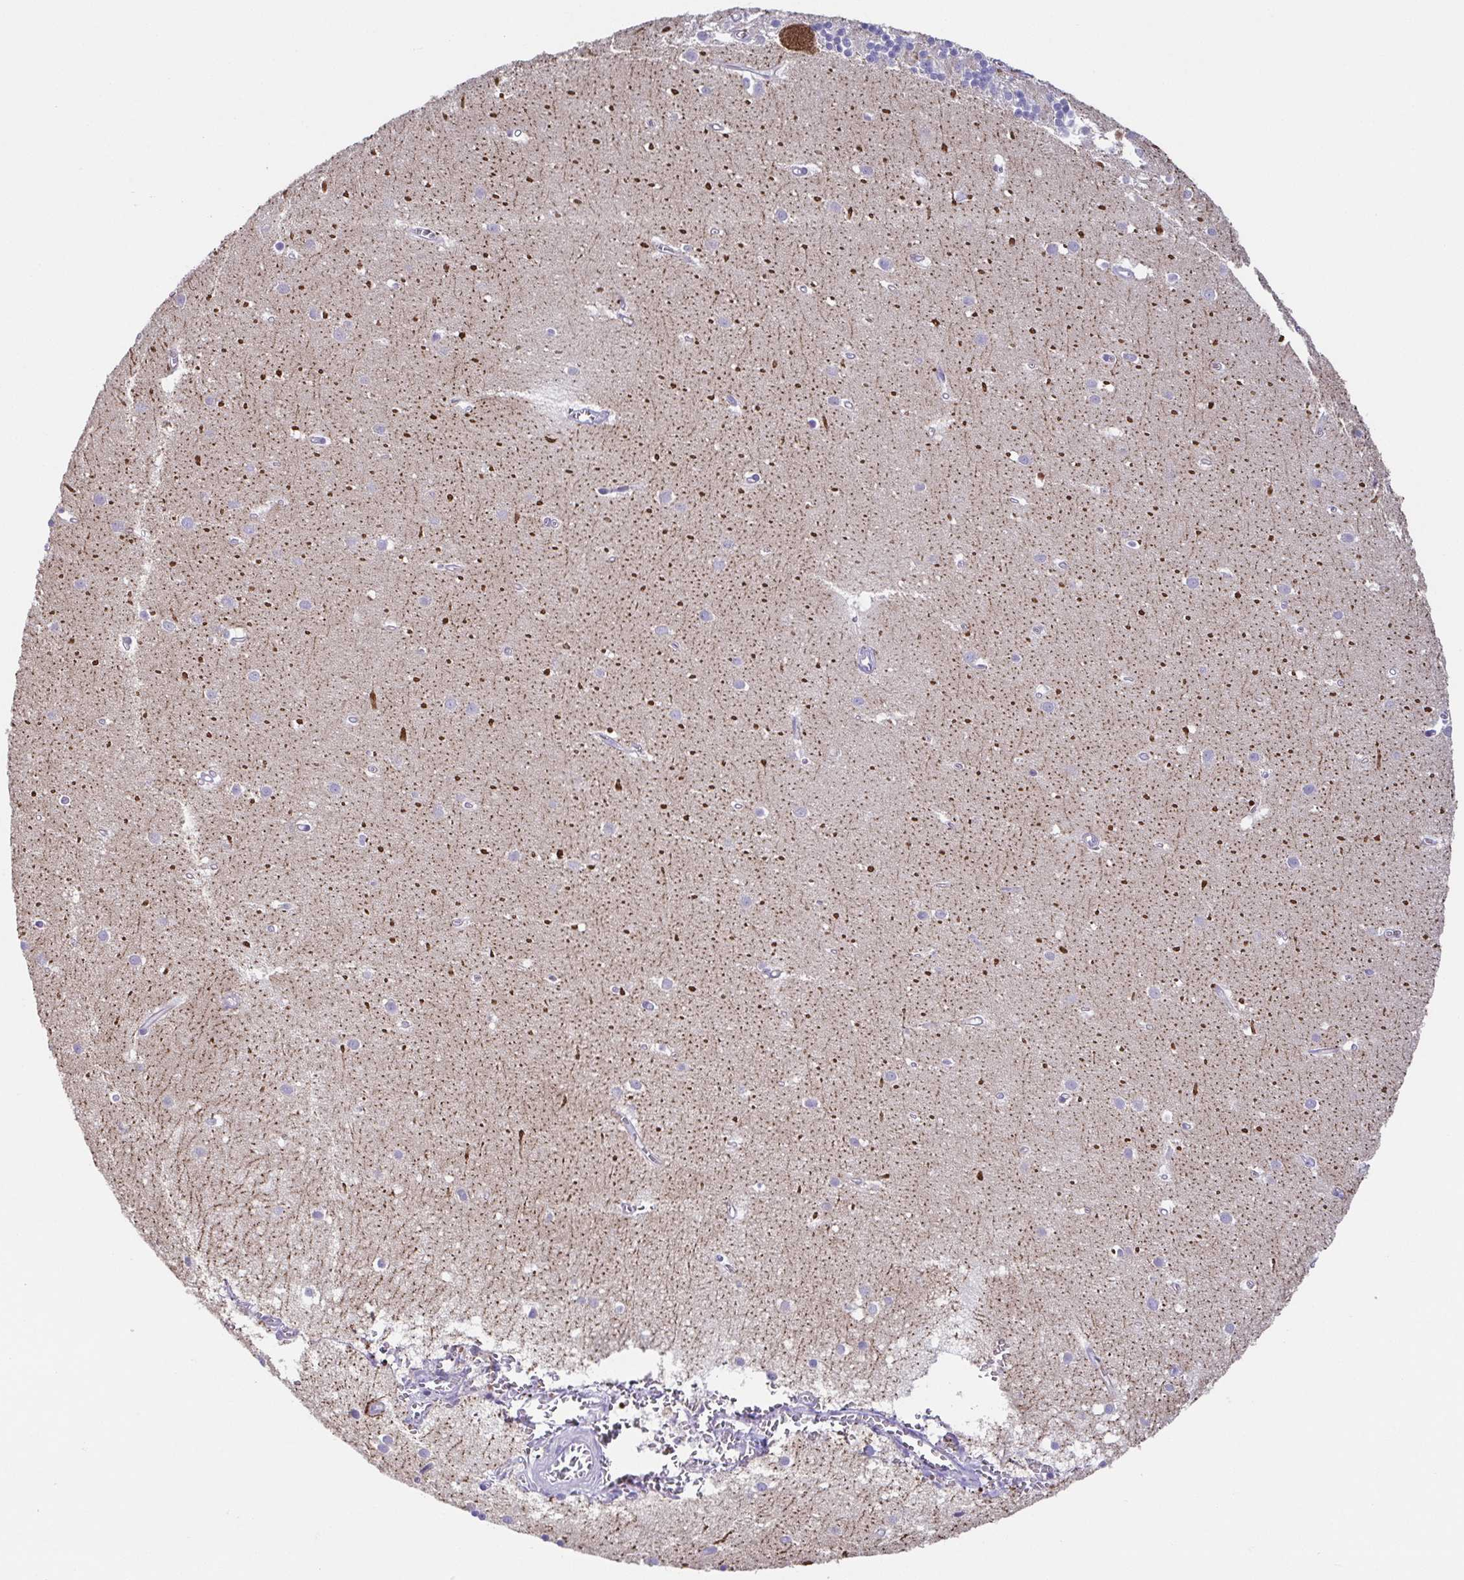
{"staining": {"intensity": "negative", "quantity": "none", "location": "none"}, "tissue": "cerebellum", "cell_type": "Cells in granular layer", "image_type": "normal", "snomed": [{"axis": "morphology", "description": "Normal tissue, NOS"}, {"axis": "topography", "description": "Cerebellum"}], "caption": "DAB immunohistochemical staining of unremarkable cerebellum shows no significant staining in cells in granular layer.", "gene": "UBE2Q1", "patient": {"sex": "male", "age": 54}}